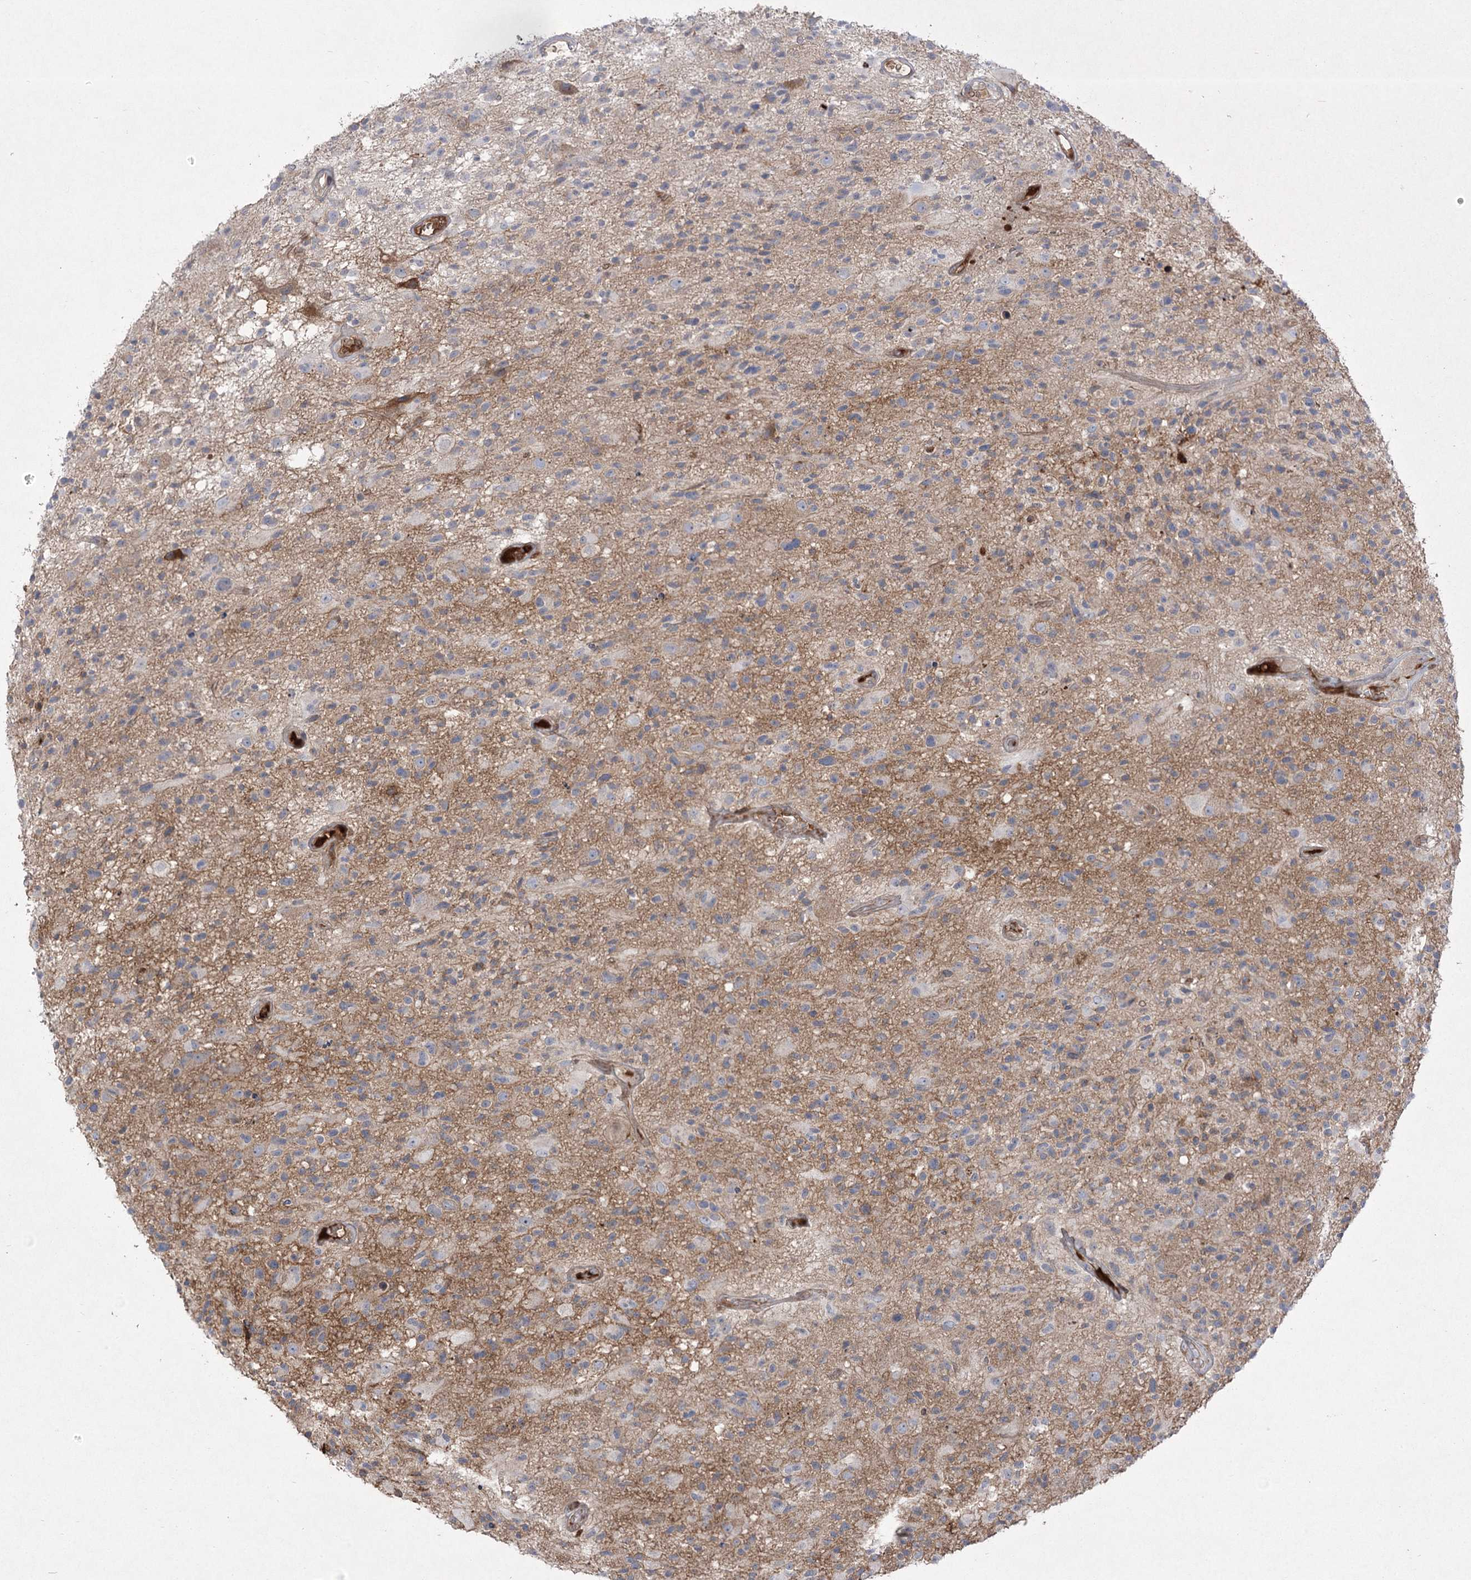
{"staining": {"intensity": "negative", "quantity": "none", "location": "none"}, "tissue": "glioma", "cell_type": "Tumor cells", "image_type": "cancer", "snomed": [{"axis": "morphology", "description": "Glioma, malignant, High grade"}, {"axis": "morphology", "description": "Glioblastoma, NOS"}, {"axis": "topography", "description": "Brain"}], "caption": "DAB (3,3'-diaminobenzidine) immunohistochemical staining of malignant glioma (high-grade) demonstrates no significant positivity in tumor cells. (Brightfield microscopy of DAB (3,3'-diaminobenzidine) IHC at high magnification).", "gene": "PLEKHA5", "patient": {"sex": "male", "age": 60}}